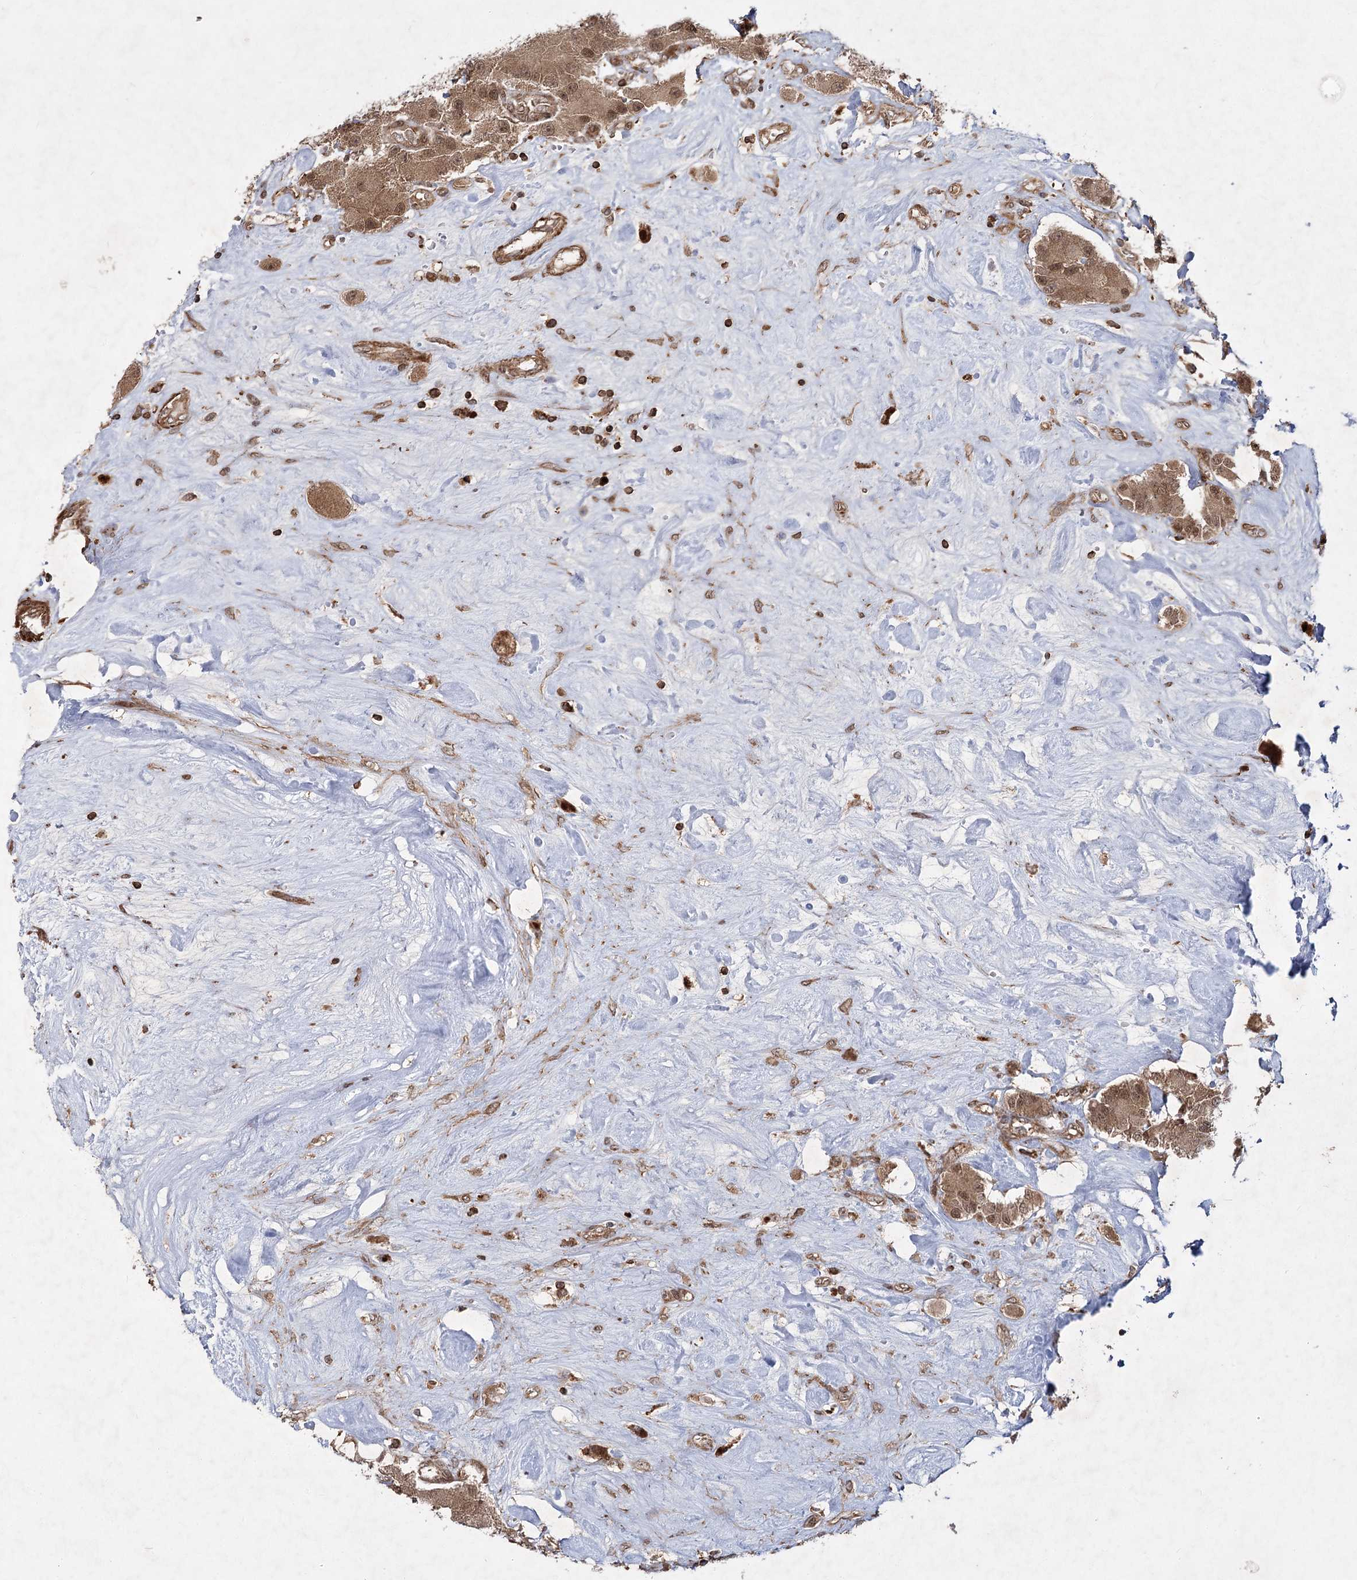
{"staining": {"intensity": "moderate", "quantity": ">75%", "location": "cytoplasmic/membranous,nuclear"}, "tissue": "carcinoid", "cell_type": "Tumor cells", "image_type": "cancer", "snomed": [{"axis": "morphology", "description": "Carcinoid, malignant, NOS"}, {"axis": "topography", "description": "Pancreas"}], "caption": "An IHC histopathology image of tumor tissue is shown. Protein staining in brown highlights moderate cytoplasmic/membranous and nuclear positivity in carcinoid within tumor cells.", "gene": "MDFIC", "patient": {"sex": "male", "age": 41}}